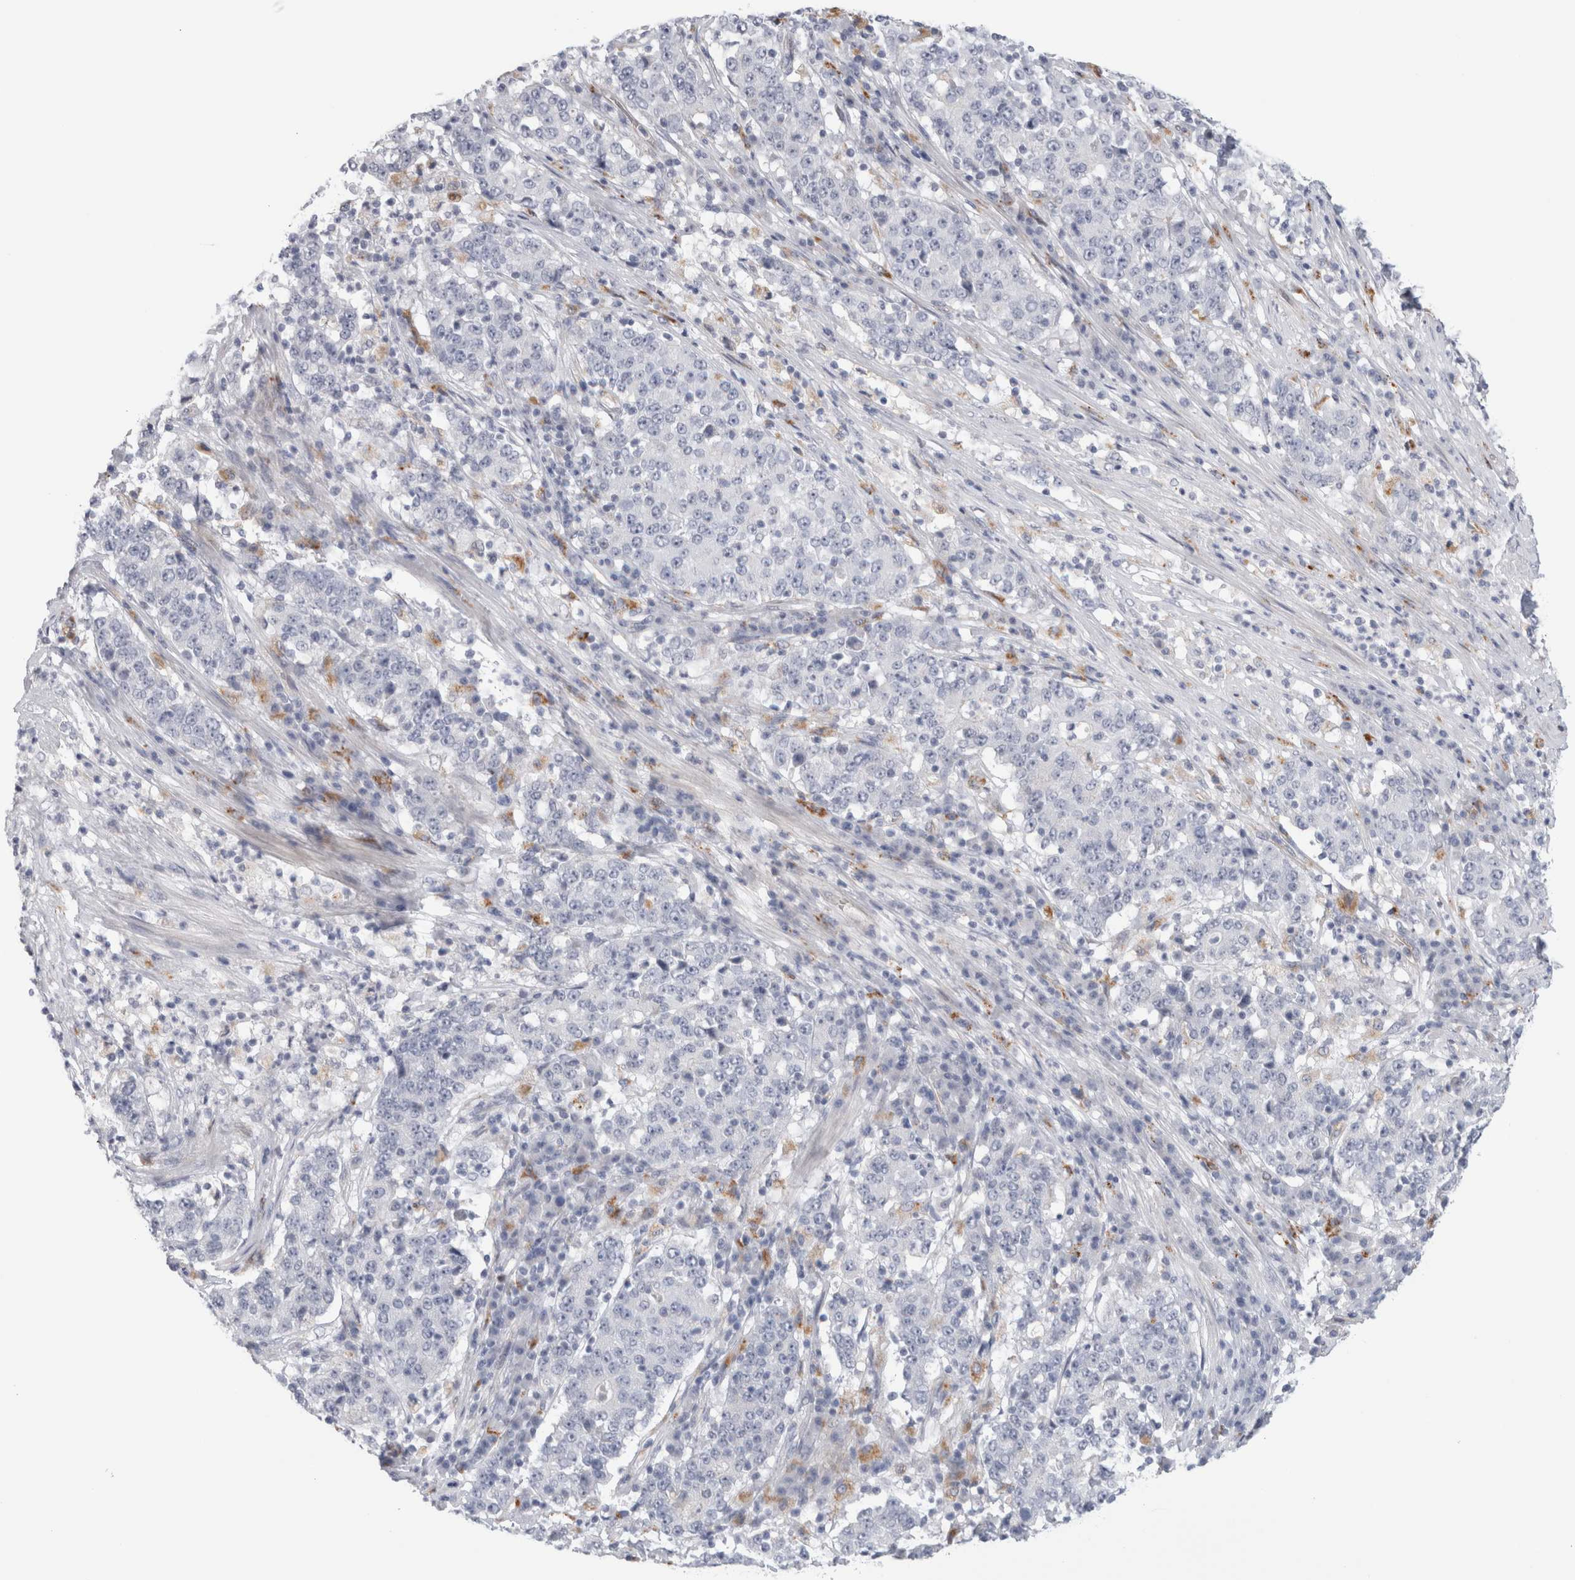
{"staining": {"intensity": "negative", "quantity": "none", "location": "none"}, "tissue": "stomach cancer", "cell_type": "Tumor cells", "image_type": "cancer", "snomed": [{"axis": "morphology", "description": "Adenocarcinoma, NOS"}, {"axis": "topography", "description": "Stomach"}], "caption": "IHC photomicrograph of neoplastic tissue: human adenocarcinoma (stomach) stained with DAB reveals no significant protein expression in tumor cells.", "gene": "ANKMY1", "patient": {"sex": "male", "age": 59}}